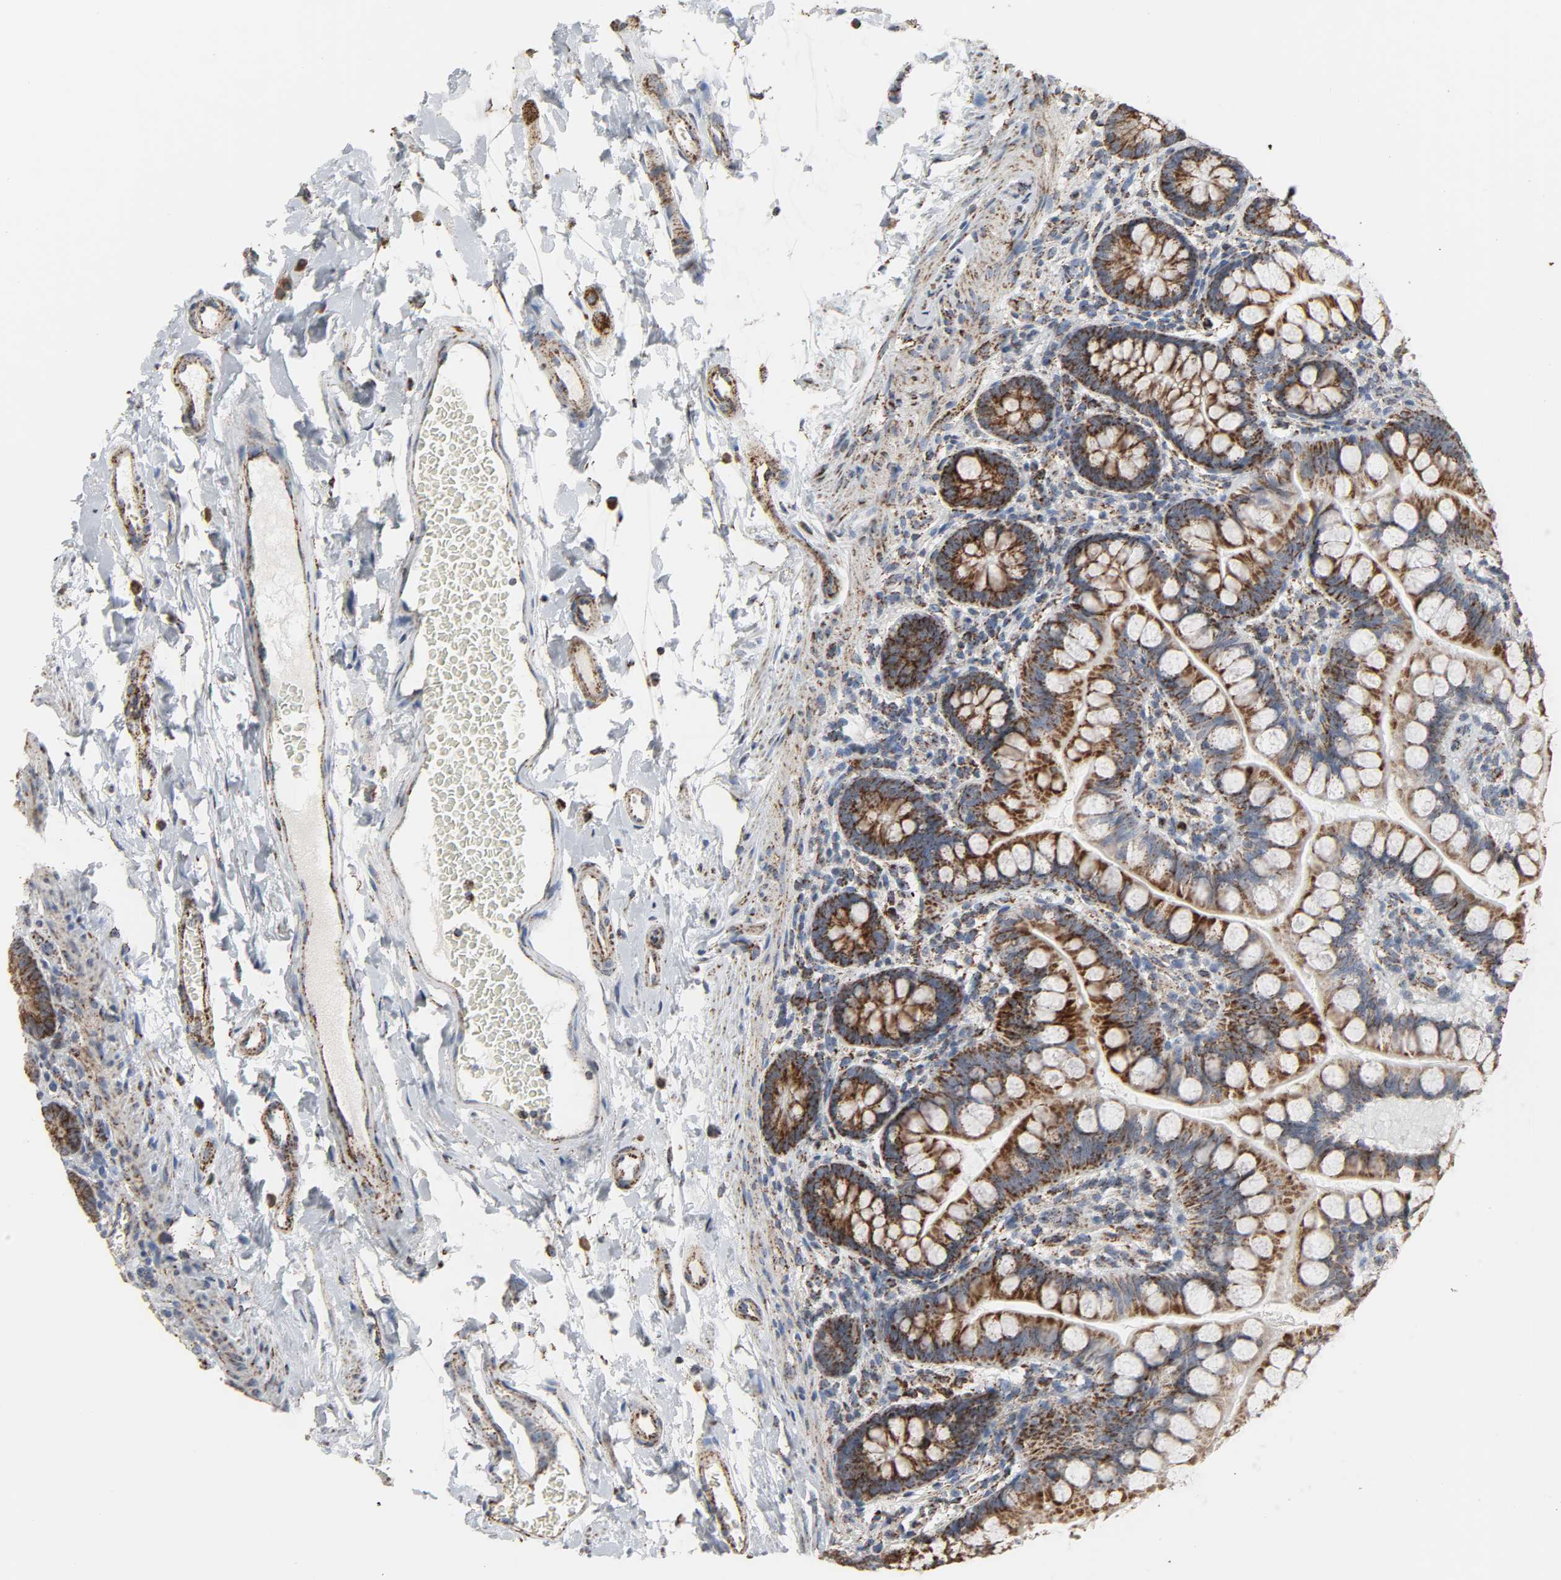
{"staining": {"intensity": "strong", "quantity": "25%-75%", "location": "cytoplasmic/membranous"}, "tissue": "small intestine", "cell_type": "Glandular cells", "image_type": "normal", "snomed": [{"axis": "morphology", "description": "Normal tissue, NOS"}, {"axis": "topography", "description": "Small intestine"}], "caption": "This image displays normal small intestine stained with immunohistochemistry to label a protein in brown. The cytoplasmic/membranous of glandular cells show strong positivity for the protein. Nuclei are counter-stained blue.", "gene": "ACAT1", "patient": {"sex": "female", "age": 58}}